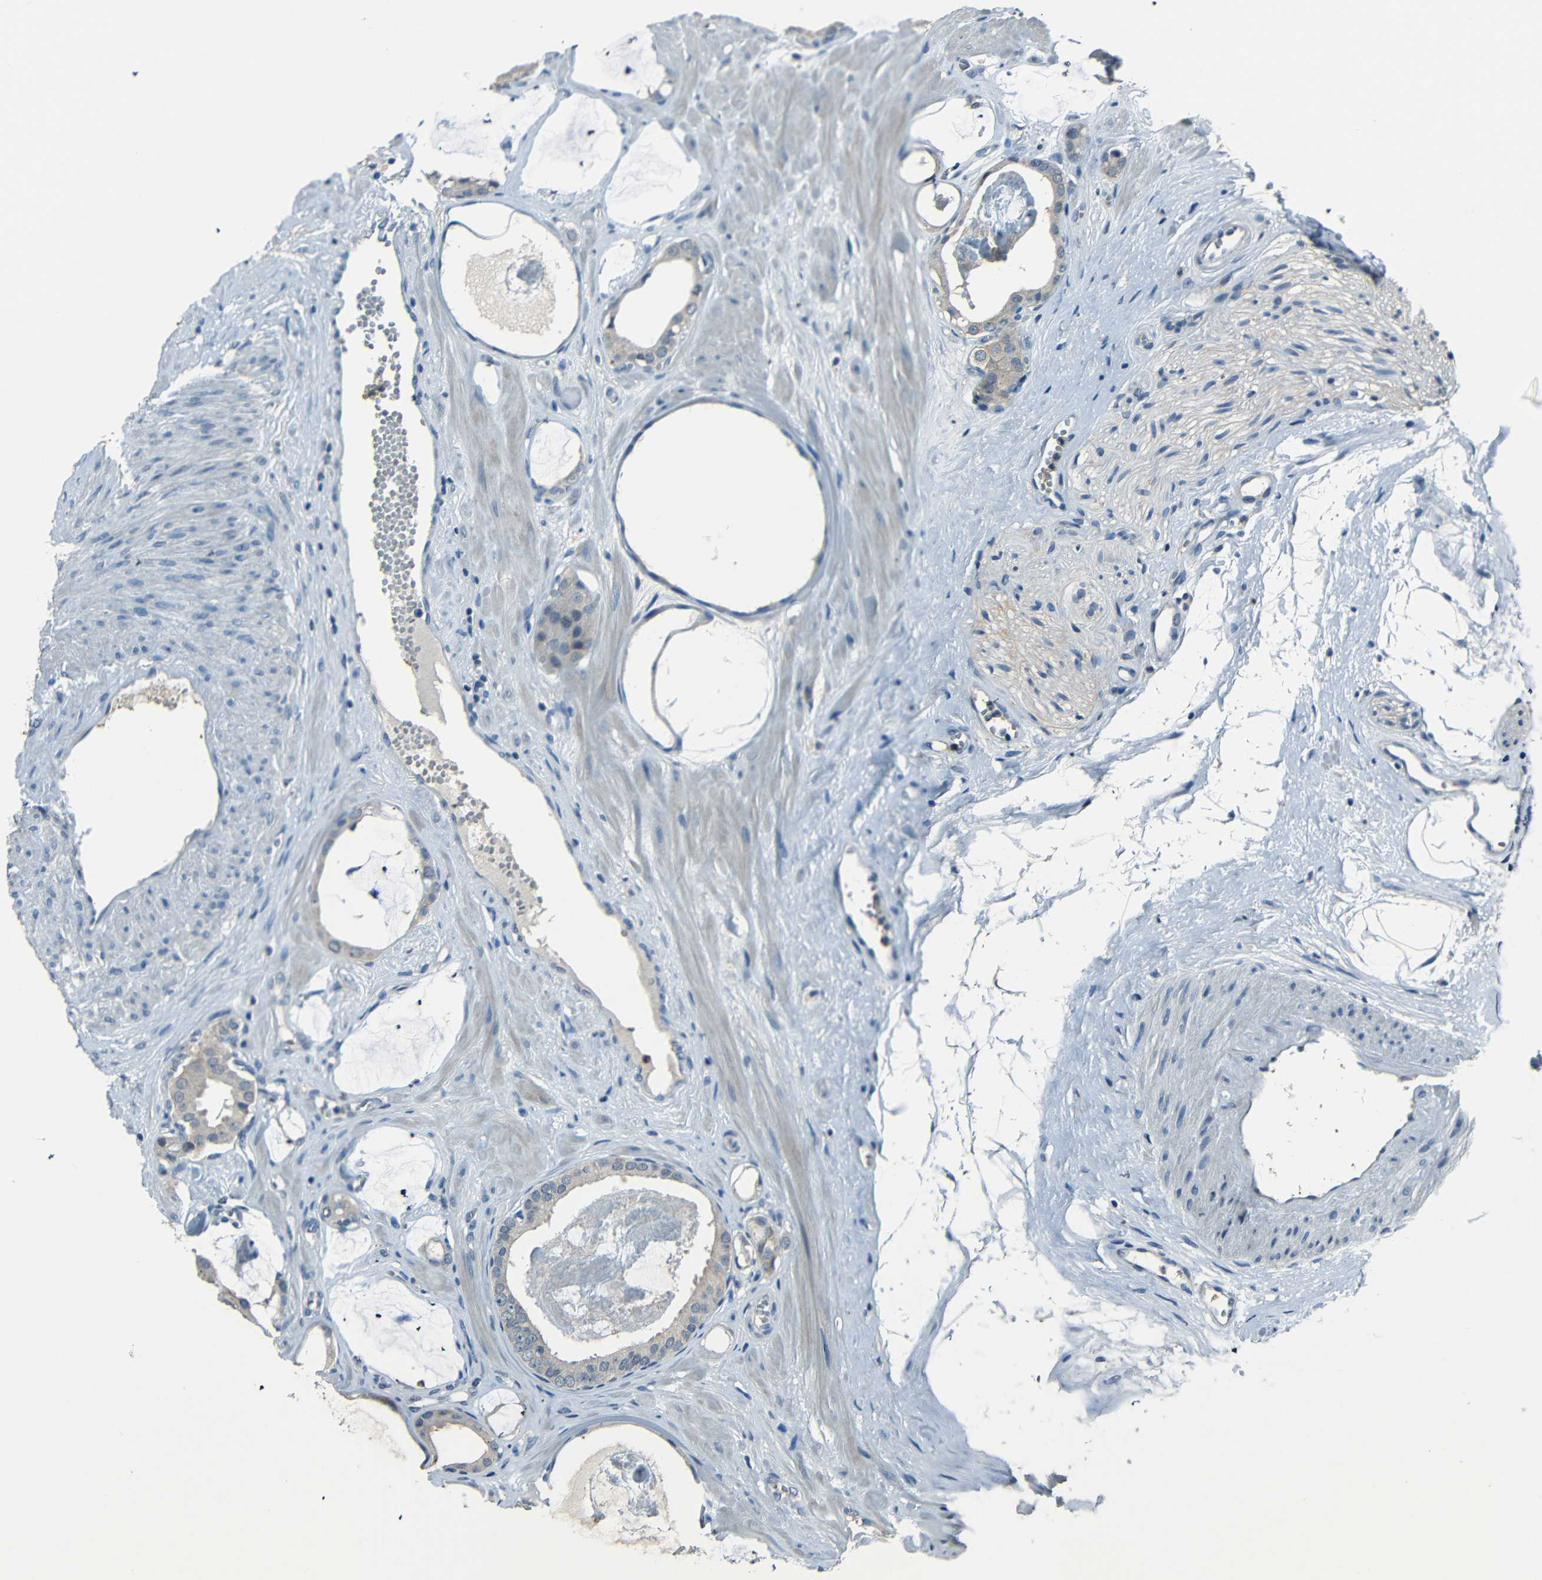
{"staining": {"intensity": "negative", "quantity": "none", "location": "none"}, "tissue": "prostate cancer", "cell_type": "Tumor cells", "image_type": "cancer", "snomed": [{"axis": "morphology", "description": "Adenocarcinoma, Low grade"}, {"axis": "topography", "description": "Prostate"}], "caption": "Tumor cells are negative for protein expression in human prostate cancer (low-grade adenocarcinoma).", "gene": "SLA", "patient": {"sex": "male", "age": 53}}